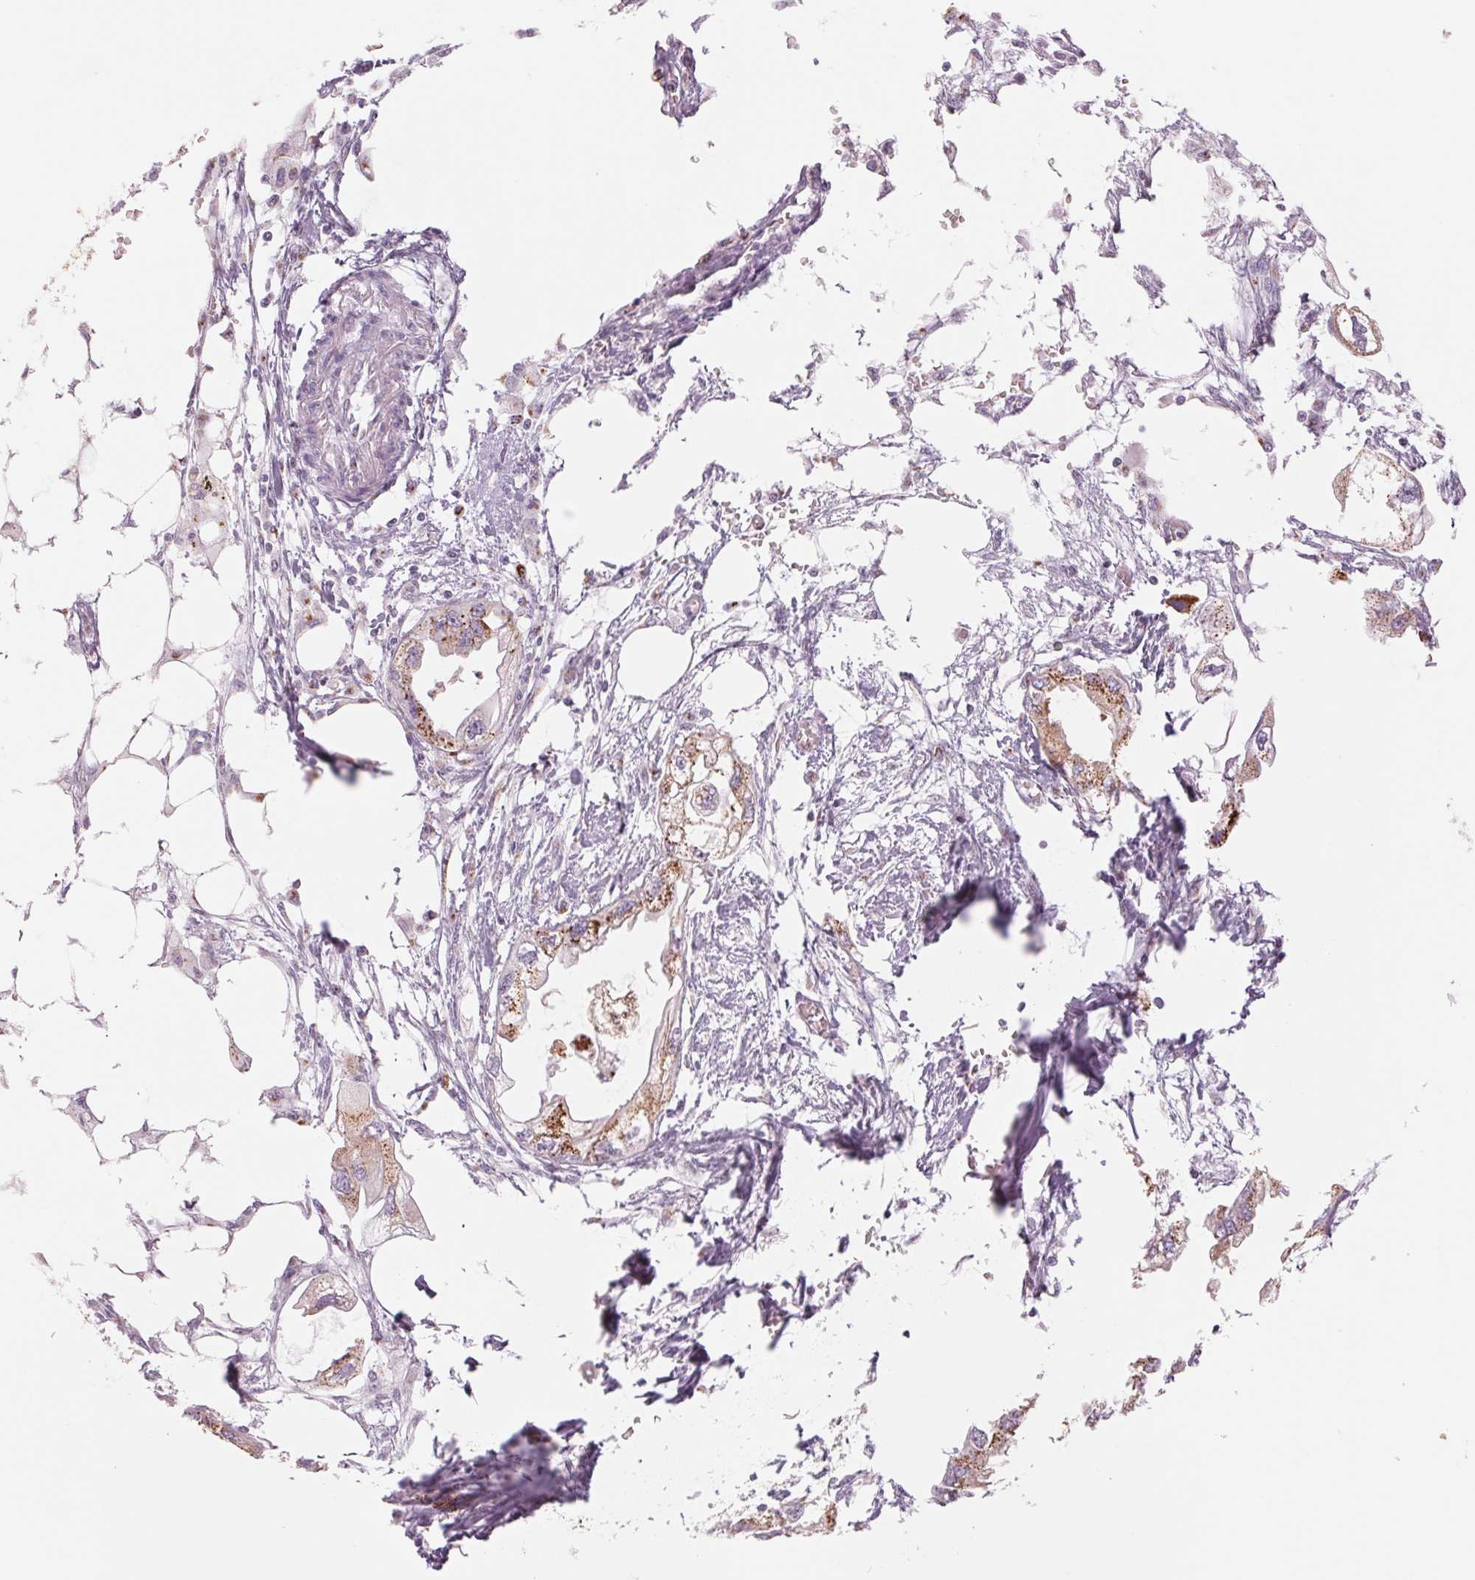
{"staining": {"intensity": "moderate", "quantity": ">75%", "location": "cytoplasmic/membranous"}, "tissue": "endometrial cancer", "cell_type": "Tumor cells", "image_type": "cancer", "snomed": [{"axis": "morphology", "description": "Adenocarcinoma, NOS"}, {"axis": "morphology", "description": "Adenocarcinoma, metastatic, NOS"}, {"axis": "topography", "description": "Adipose tissue"}, {"axis": "topography", "description": "Endometrium"}], "caption": "Human endometrial cancer (metastatic adenocarcinoma) stained with a brown dye exhibits moderate cytoplasmic/membranous positive expression in approximately >75% of tumor cells.", "gene": "GALNT7", "patient": {"sex": "female", "age": 67}}